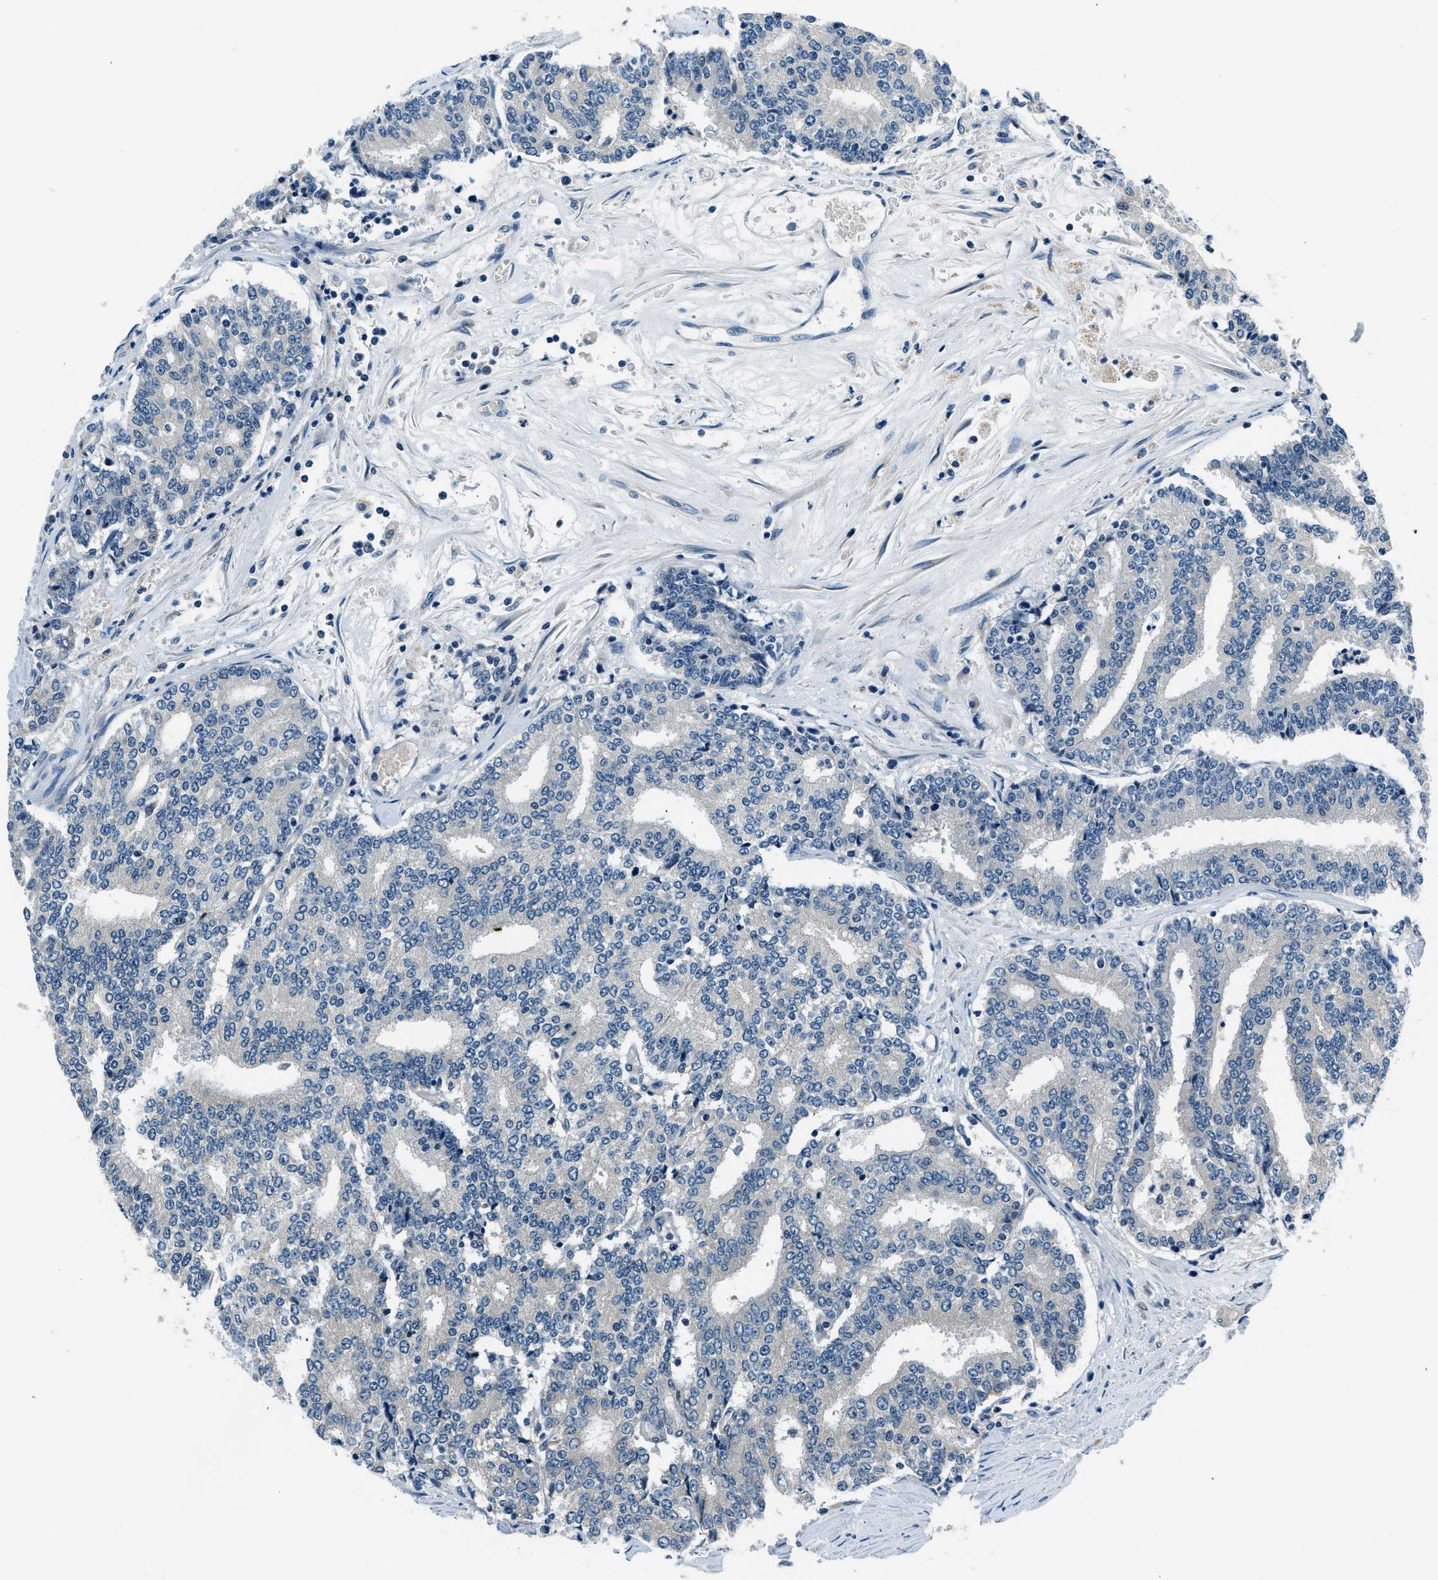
{"staining": {"intensity": "negative", "quantity": "none", "location": "none"}, "tissue": "prostate cancer", "cell_type": "Tumor cells", "image_type": "cancer", "snomed": [{"axis": "morphology", "description": "Normal tissue, NOS"}, {"axis": "morphology", "description": "Adenocarcinoma, High grade"}, {"axis": "topography", "description": "Prostate"}, {"axis": "topography", "description": "Seminal veicle"}], "caption": "This is an immunohistochemistry photomicrograph of prostate cancer. There is no positivity in tumor cells.", "gene": "NME8", "patient": {"sex": "male", "age": 55}}